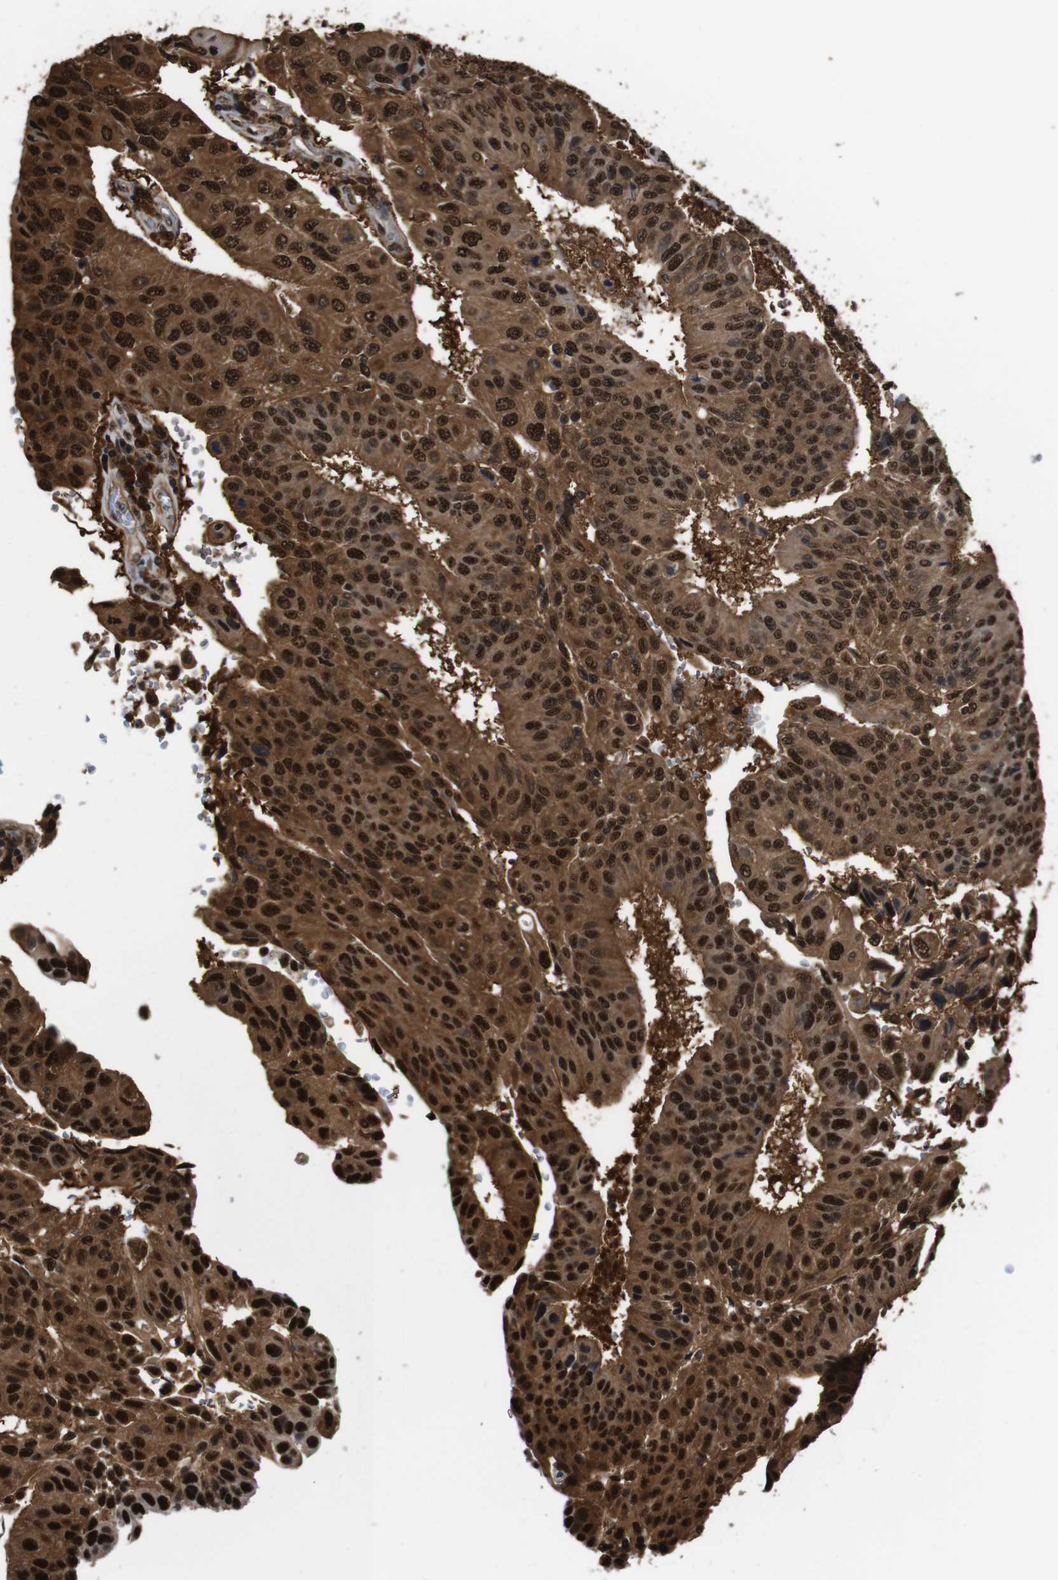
{"staining": {"intensity": "strong", "quantity": ">75%", "location": "cytoplasmic/membranous,nuclear"}, "tissue": "urothelial cancer", "cell_type": "Tumor cells", "image_type": "cancer", "snomed": [{"axis": "morphology", "description": "Urothelial carcinoma, High grade"}, {"axis": "topography", "description": "Urinary bladder"}], "caption": "The photomicrograph shows staining of urothelial cancer, revealing strong cytoplasmic/membranous and nuclear protein positivity (brown color) within tumor cells.", "gene": "VCP", "patient": {"sex": "male", "age": 66}}